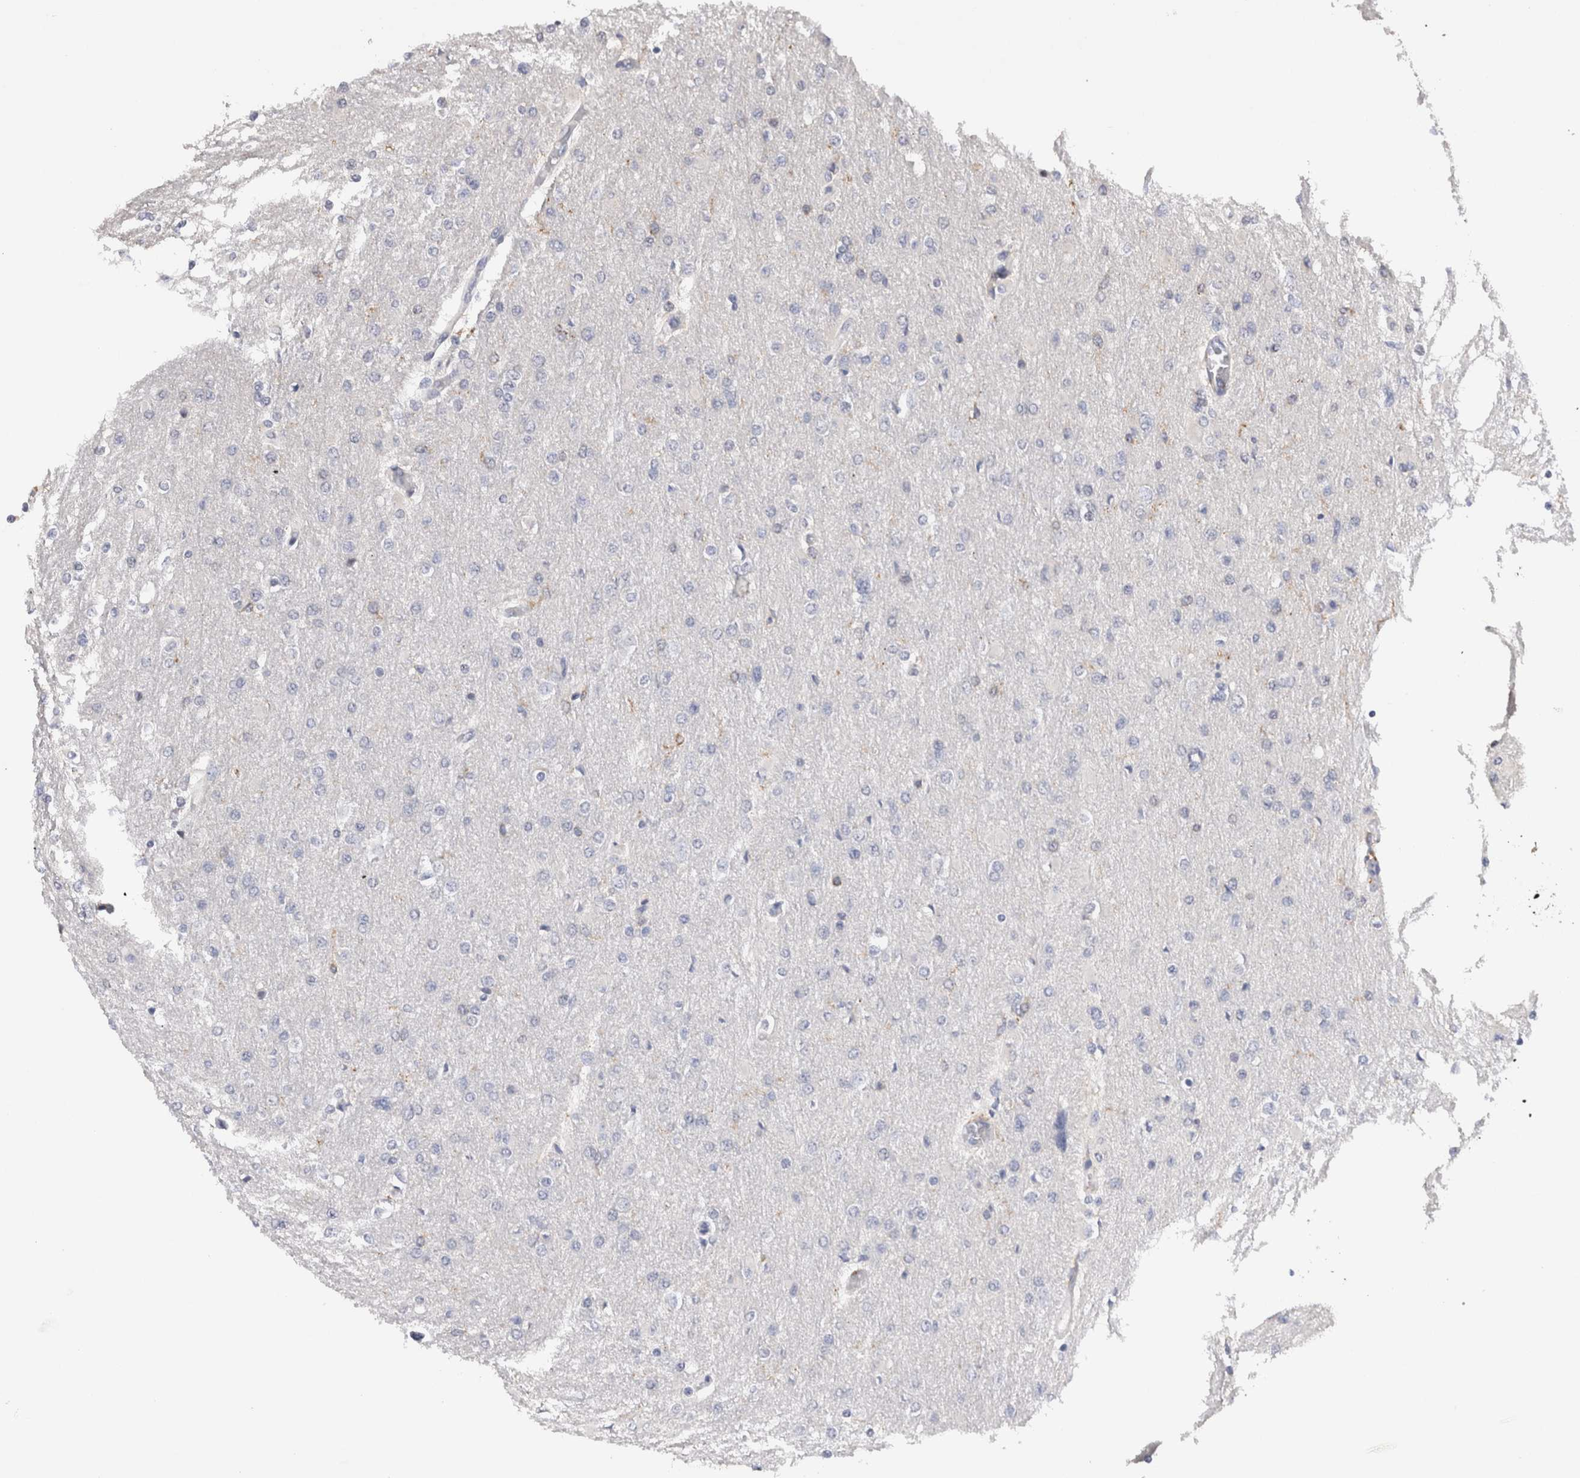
{"staining": {"intensity": "negative", "quantity": "none", "location": "none"}, "tissue": "glioma", "cell_type": "Tumor cells", "image_type": "cancer", "snomed": [{"axis": "morphology", "description": "Glioma, malignant, High grade"}, {"axis": "topography", "description": "Cerebral cortex"}], "caption": "This is an IHC micrograph of human malignant glioma (high-grade). There is no positivity in tumor cells.", "gene": "VSIG4", "patient": {"sex": "female", "age": 36}}